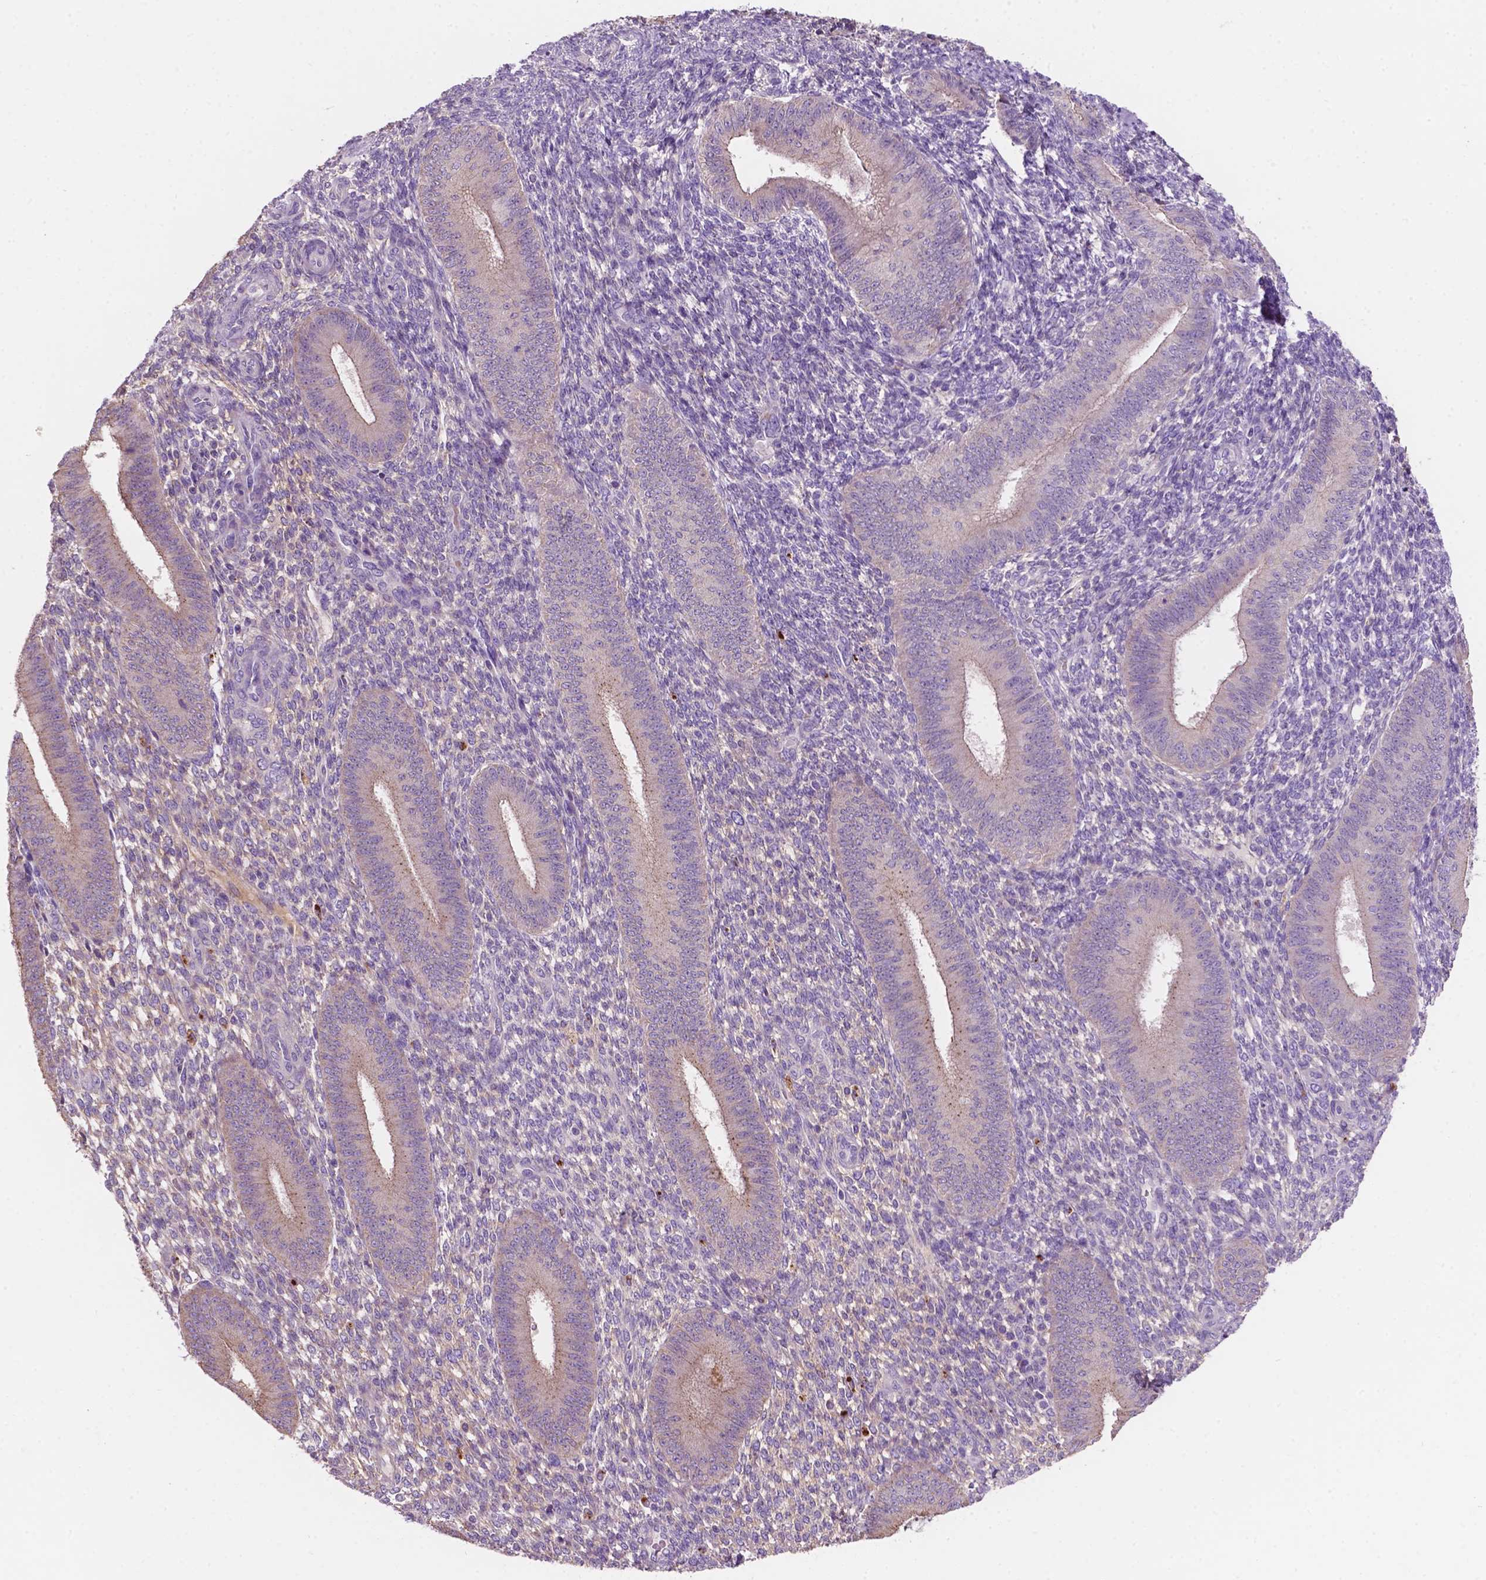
{"staining": {"intensity": "negative", "quantity": "none", "location": "none"}, "tissue": "endometrium", "cell_type": "Cells in endometrial stroma", "image_type": "normal", "snomed": [{"axis": "morphology", "description": "Normal tissue, NOS"}, {"axis": "topography", "description": "Endometrium"}], "caption": "This is a micrograph of immunohistochemistry (IHC) staining of normal endometrium, which shows no expression in cells in endometrial stroma.", "gene": "MKRN2OS", "patient": {"sex": "female", "age": 39}}